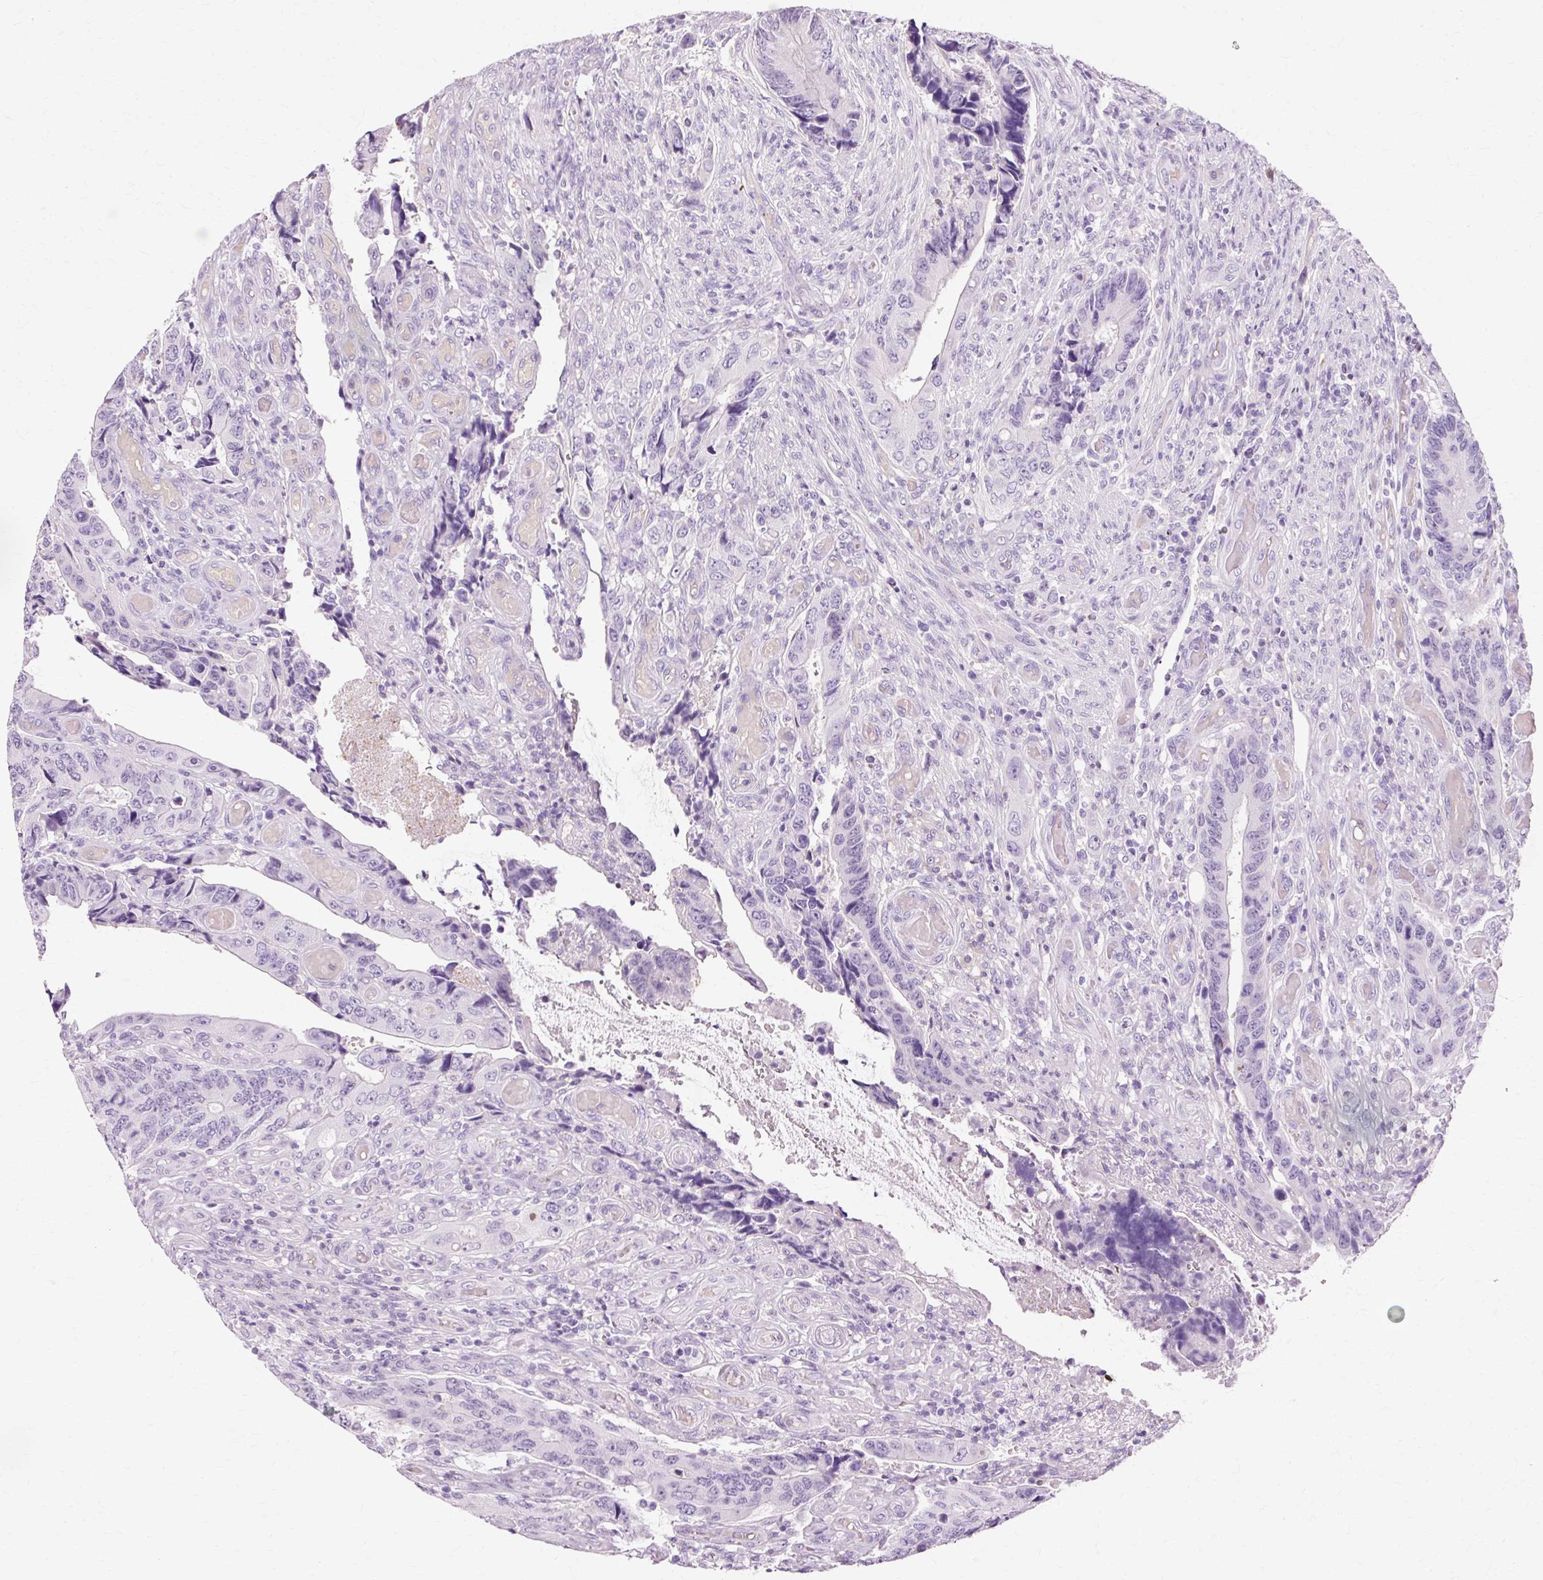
{"staining": {"intensity": "negative", "quantity": "none", "location": "none"}, "tissue": "colorectal cancer", "cell_type": "Tumor cells", "image_type": "cancer", "snomed": [{"axis": "morphology", "description": "Adenocarcinoma, NOS"}, {"axis": "topography", "description": "Colon"}], "caption": "Tumor cells are negative for protein expression in human colorectal adenocarcinoma. Brightfield microscopy of immunohistochemistry stained with DAB (brown) and hematoxylin (blue), captured at high magnification.", "gene": "VN1R2", "patient": {"sex": "male", "age": 87}}